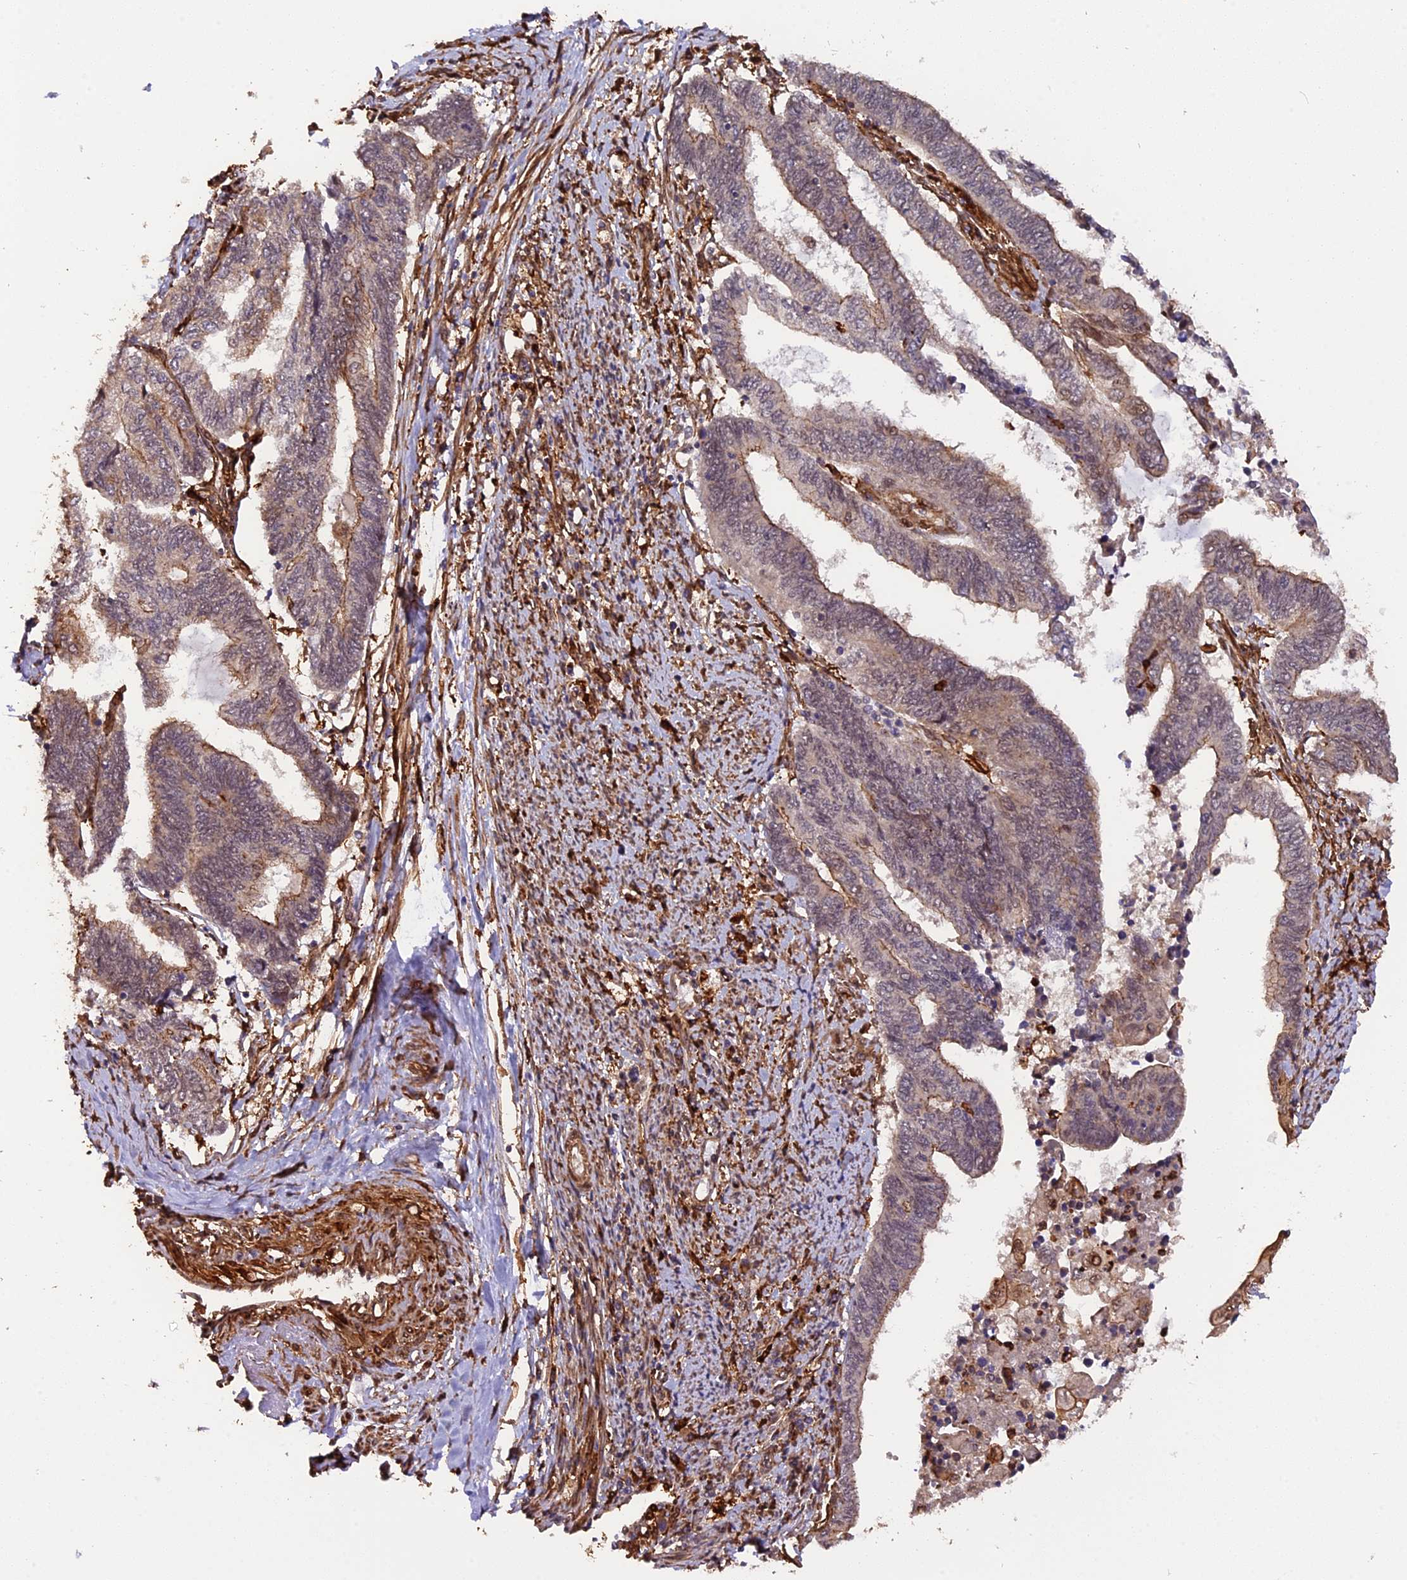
{"staining": {"intensity": "weak", "quantity": "<25%", "location": "cytoplasmic/membranous"}, "tissue": "endometrial cancer", "cell_type": "Tumor cells", "image_type": "cancer", "snomed": [{"axis": "morphology", "description": "Adenocarcinoma, NOS"}, {"axis": "topography", "description": "Uterus"}, {"axis": "topography", "description": "Endometrium"}], "caption": "The micrograph exhibits no significant expression in tumor cells of adenocarcinoma (endometrial). (DAB (3,3'-diaminobenzidine) IHC with hematoxylin counter stain).", "gene": "HERPUD1", "patient": {"sex": "female", "age": 70}}